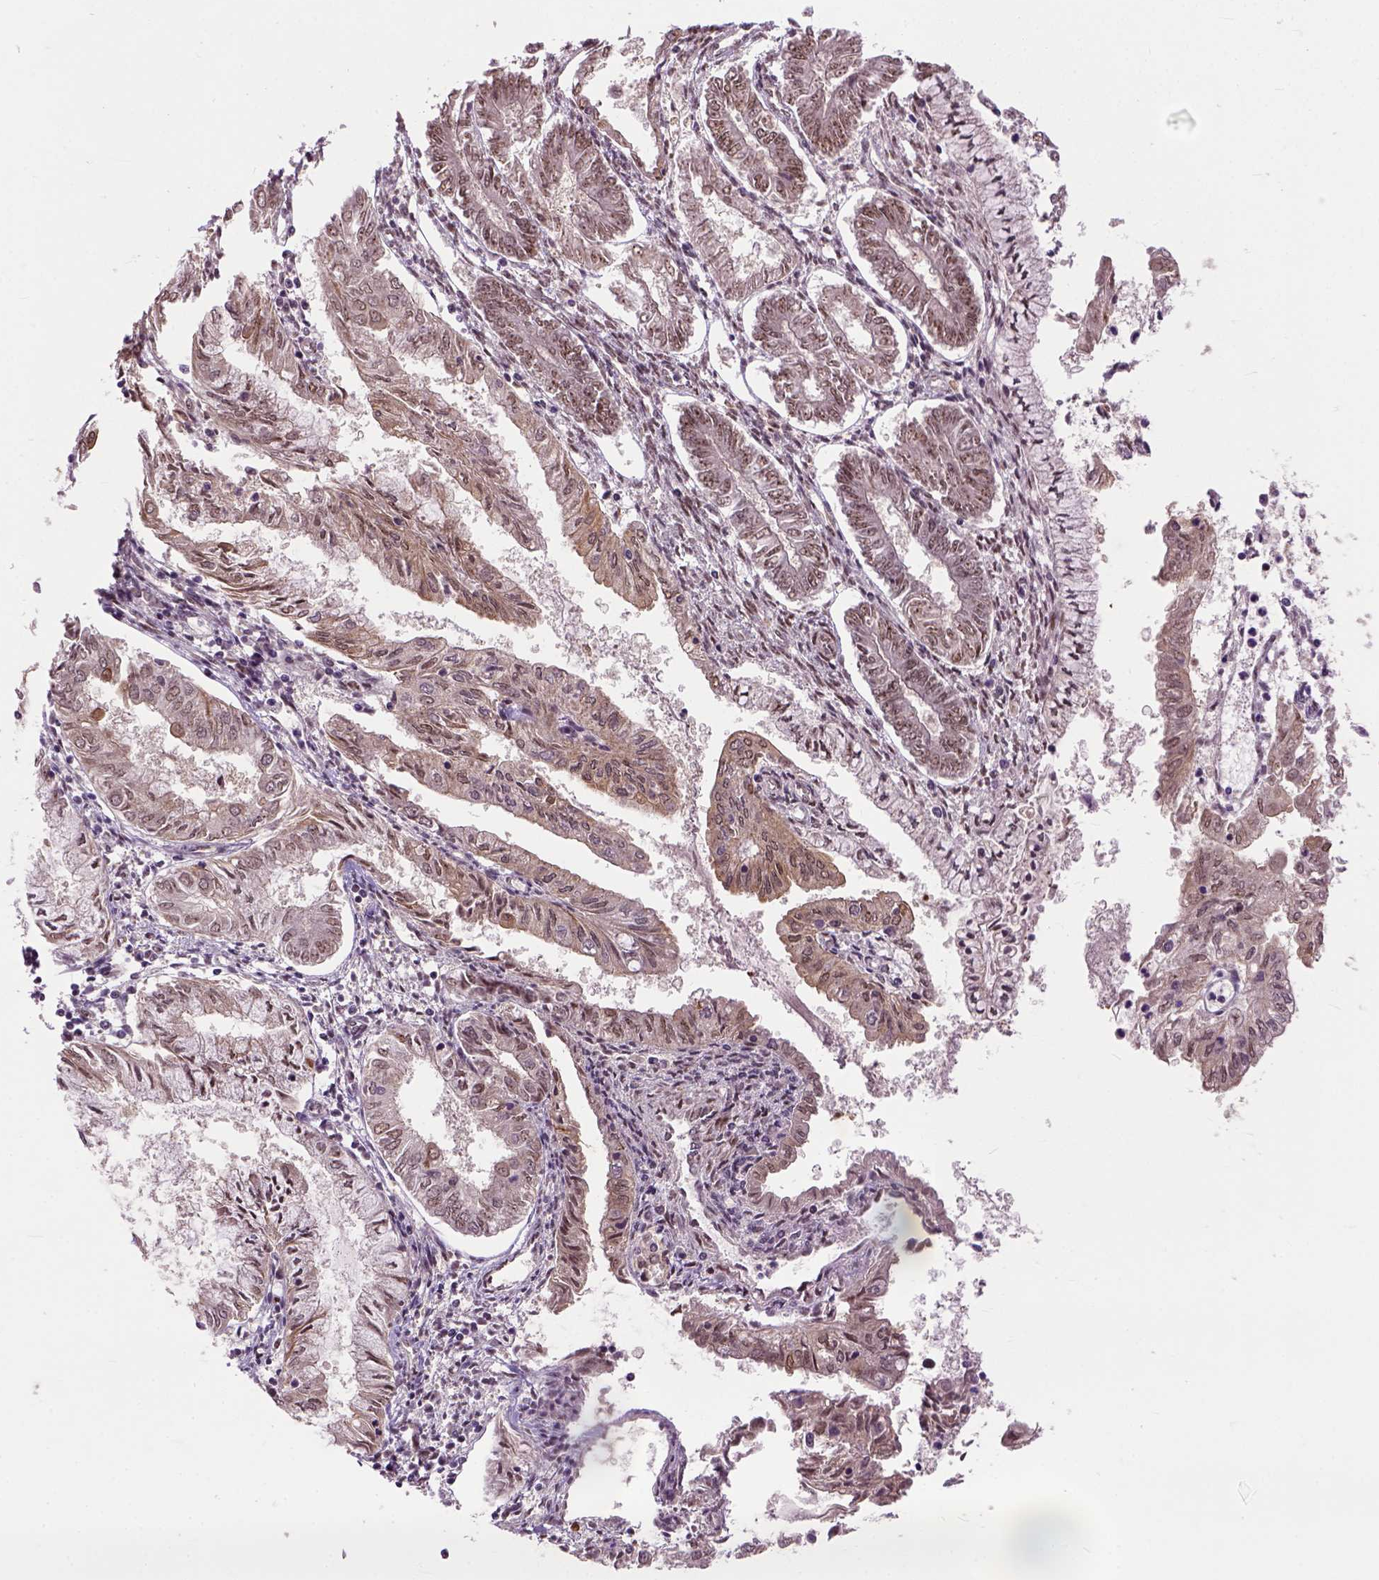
{"staining": {"intensity": "weak", "quantity": ">75%", "location": "nuclear"}, "tissue": "endometrial cancer", "cell_type": "Tumor cells", "image_type": "cancer", "snomed": [{"axis": "morphology", "description": "Adenocarcinoma, NOS"}, {"axis": "topography", "description": "Endometrium"}], "caption": "A high-resolution image shows immunohistochemistry (IHC) staining of endometrial cancer, which demonstrates weak nuclear staining in approximately >75% of tumor cells.", "gene": "ZNF630", "patient": {"sex": "female", "age": 68}}